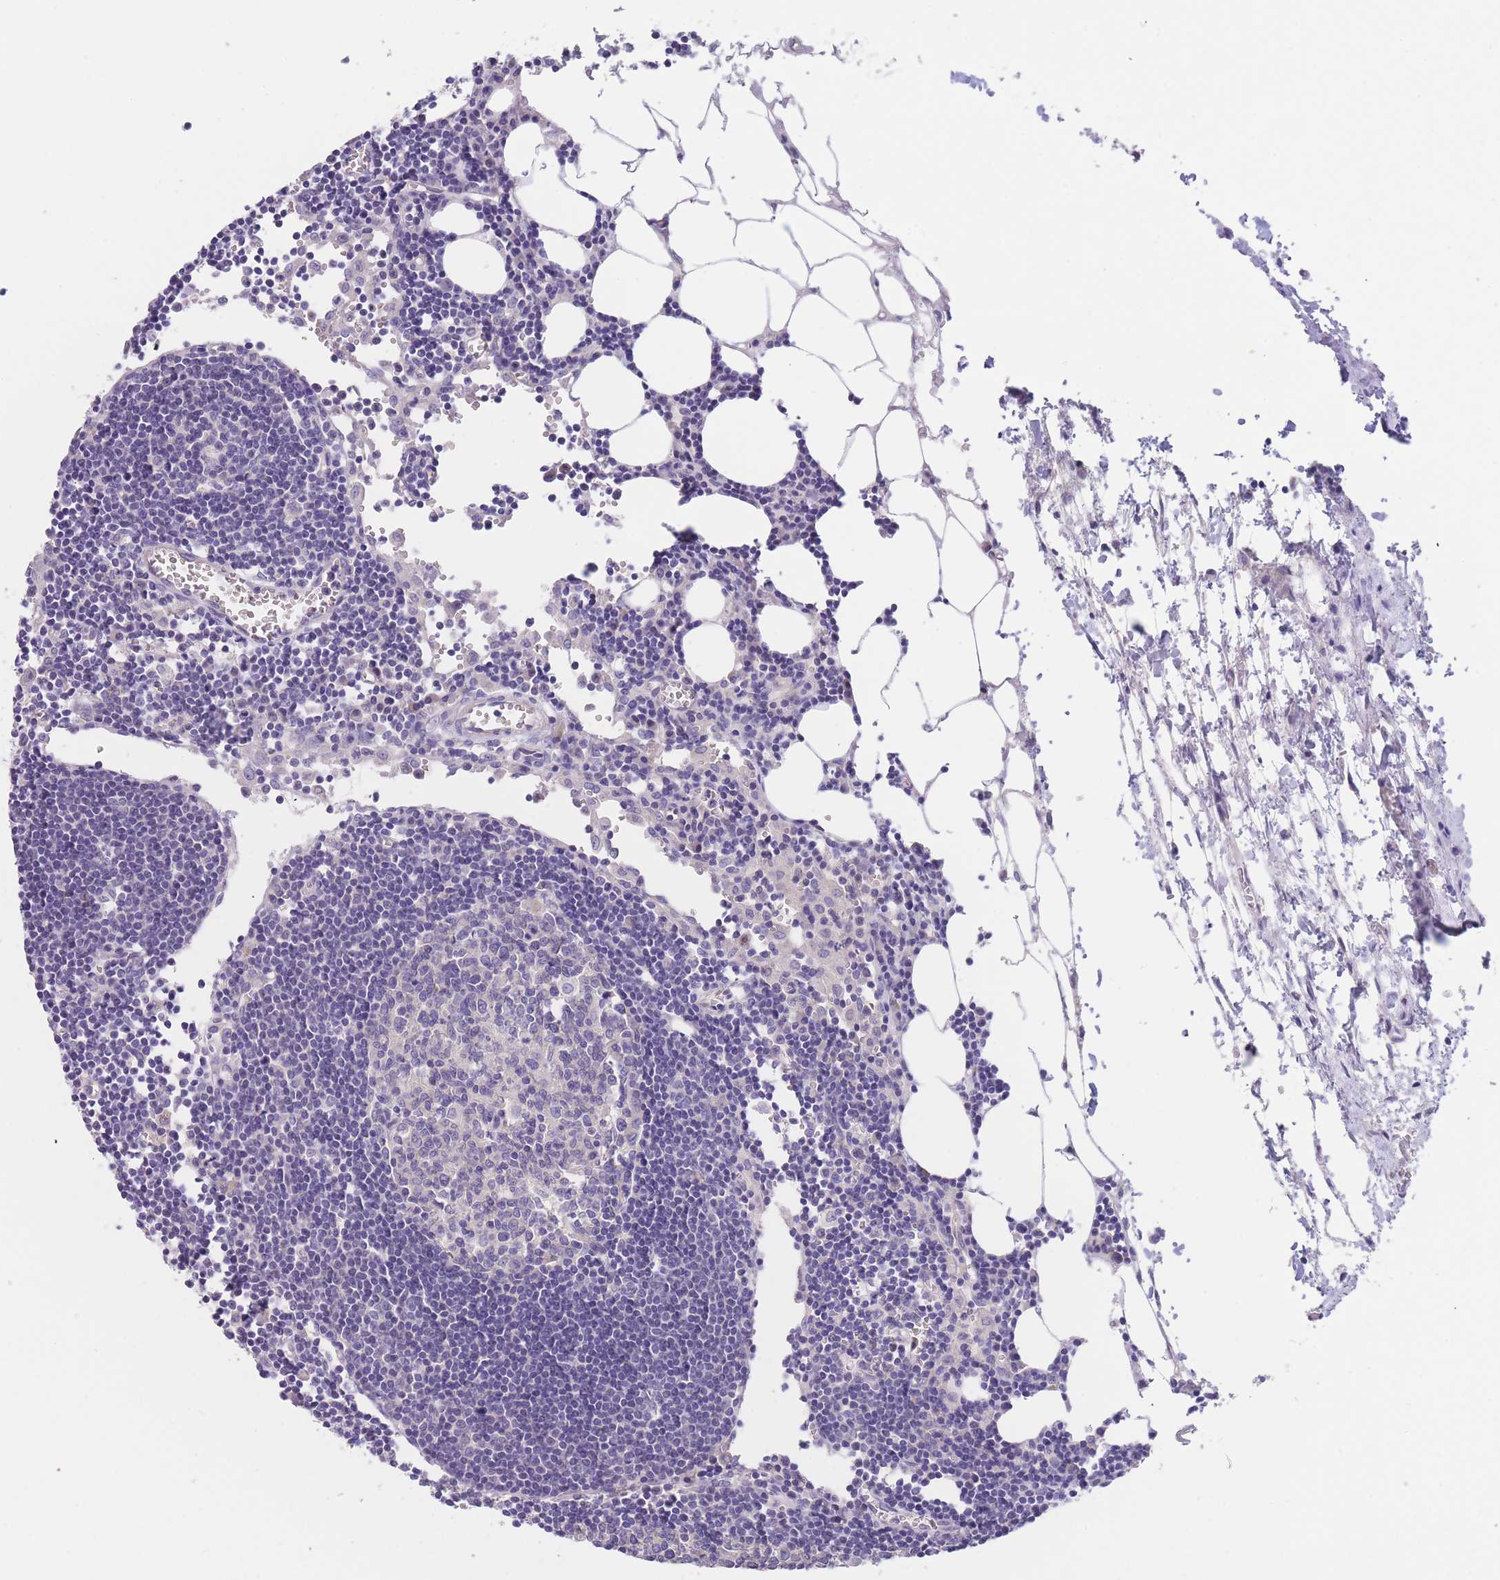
{"staining": {"intensity": "negative", "quantity": "none", "location": "none"}, "tissue": "lymph node", "cell_type": "Germinal center cells", "image_type": "normal", "snomed": [{"axis": "morphology", "description": "Normal tissue, NOS"}, {"axis": "topography", "description": "Lymph node"}], "caption": "Immunohistochemistry (IHC) histopathology image of normal human lymph node stained for a protein (brown), which exhibits no positivity in germinal center cells.", "gene": "ZNF281", "patient": {"sex": "male", "age": 62}}